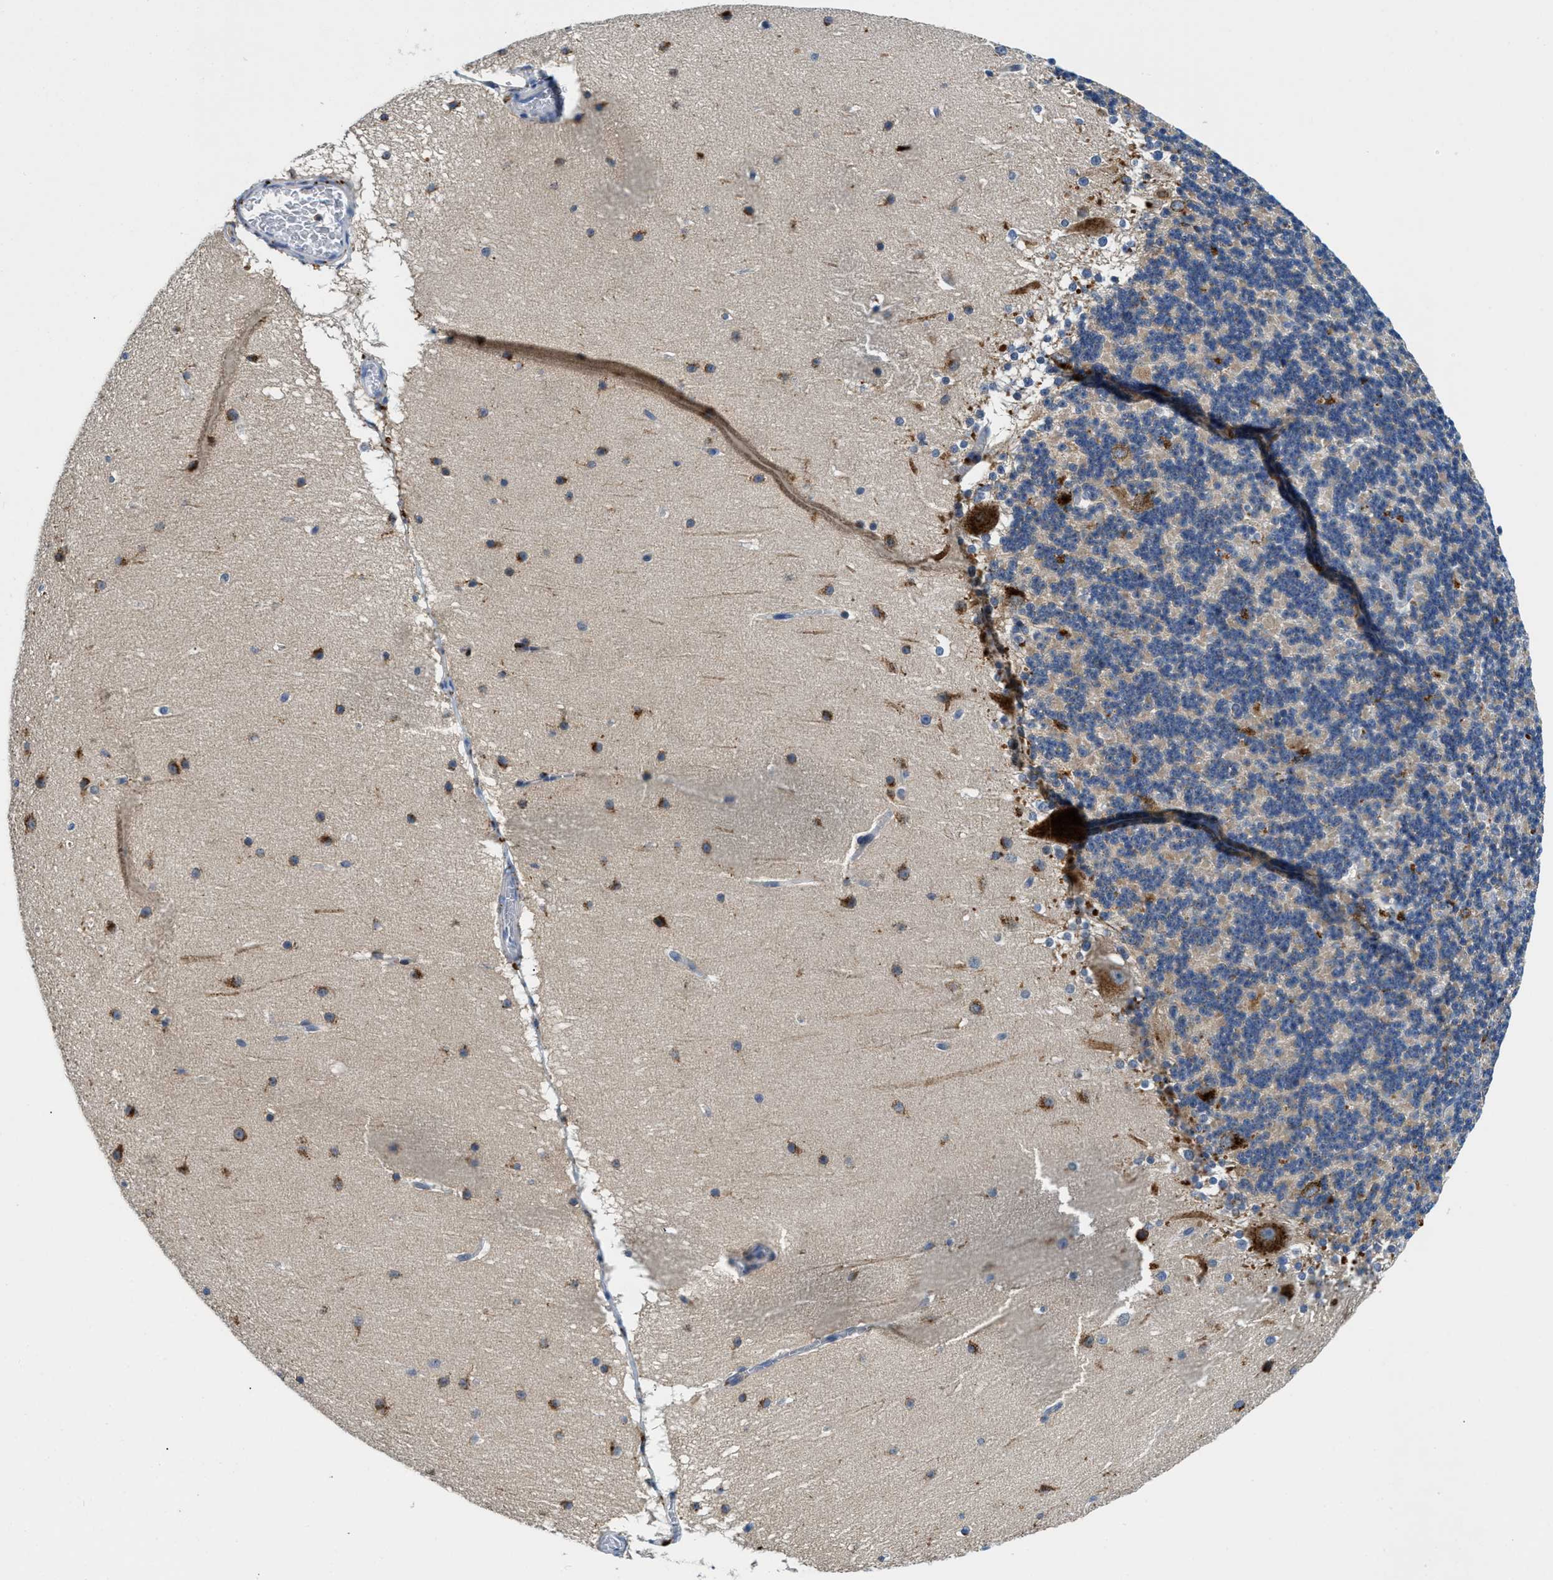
{"staining": {"intensity": "weak", "quantity": "25%-75%", "location": "cytoplasmic/membranous"}, "tissue": "cerebellum", "cell_type": "Cells in granular layer", "image_type": "normal", "snomed": [{"axis": "morphology", "description": "Normal tissue, NOS"}, {"axis": "topography", "description": "Cerebellum"}], "caption": "About 25%-75% of cells in granular layer in benign cerebellum exhibit weak cytoplasmic/membranous protein staining as visualized by brown immunohistochemical staining.", "gene": "TSPAN3", "patient": {"sex": "female", "age": 19}}